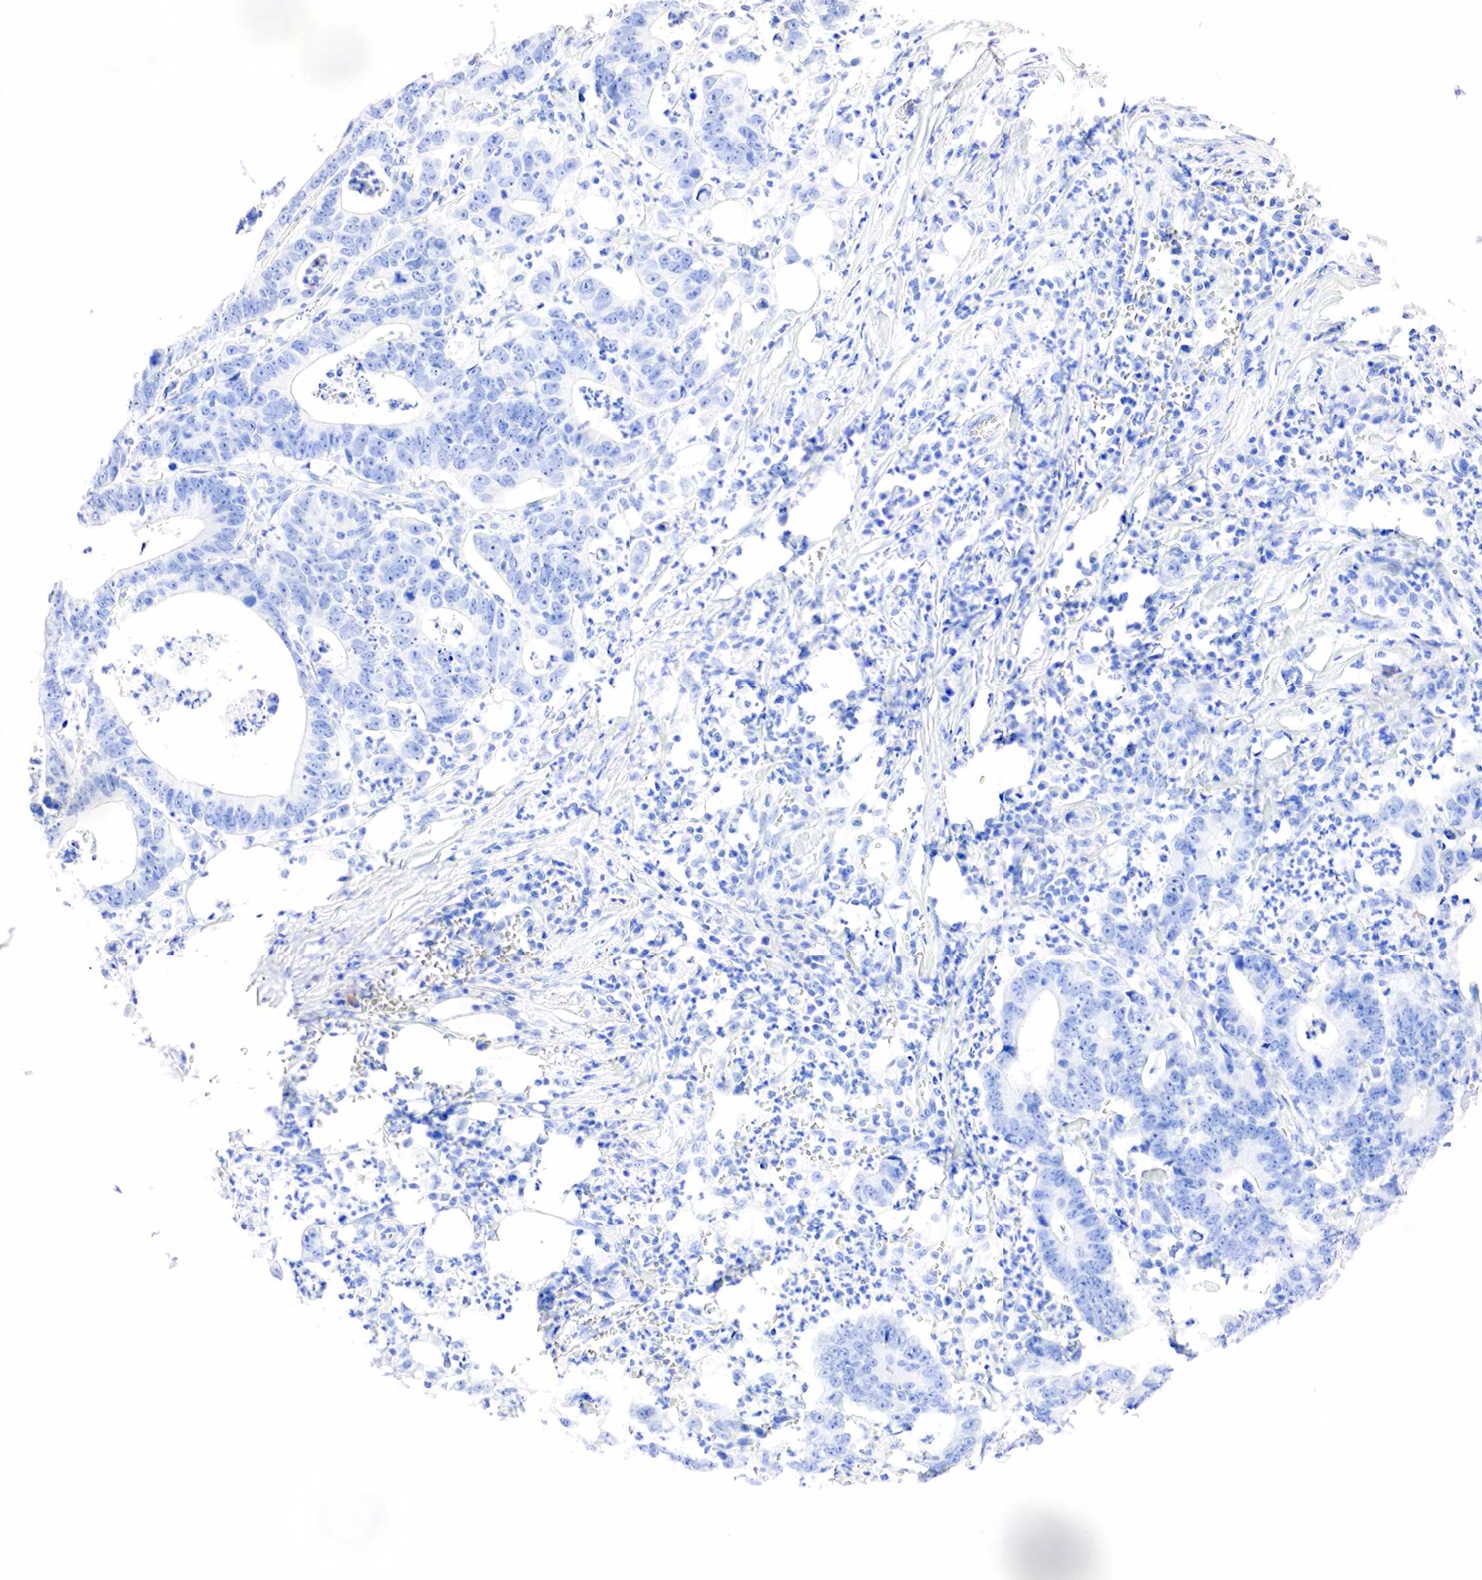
{"staining": {"intensity": "negative", "quantity": "none", "location": "none"}, "tissue": "colorectal cancer", "cell_type": "Tumor cells", "image_type": "cancer", "snomed": [{"axis": "morphology", "description": "Adenocarcinoma, NOS"}, {"axis": "topography", "description": "Colon"}], "caption": "Tumor cells show no significant protein expression in colorectal cancer (adenocarcinoma).", "gene": "PTH", "patient": {"sex": "female", "age": 76}}